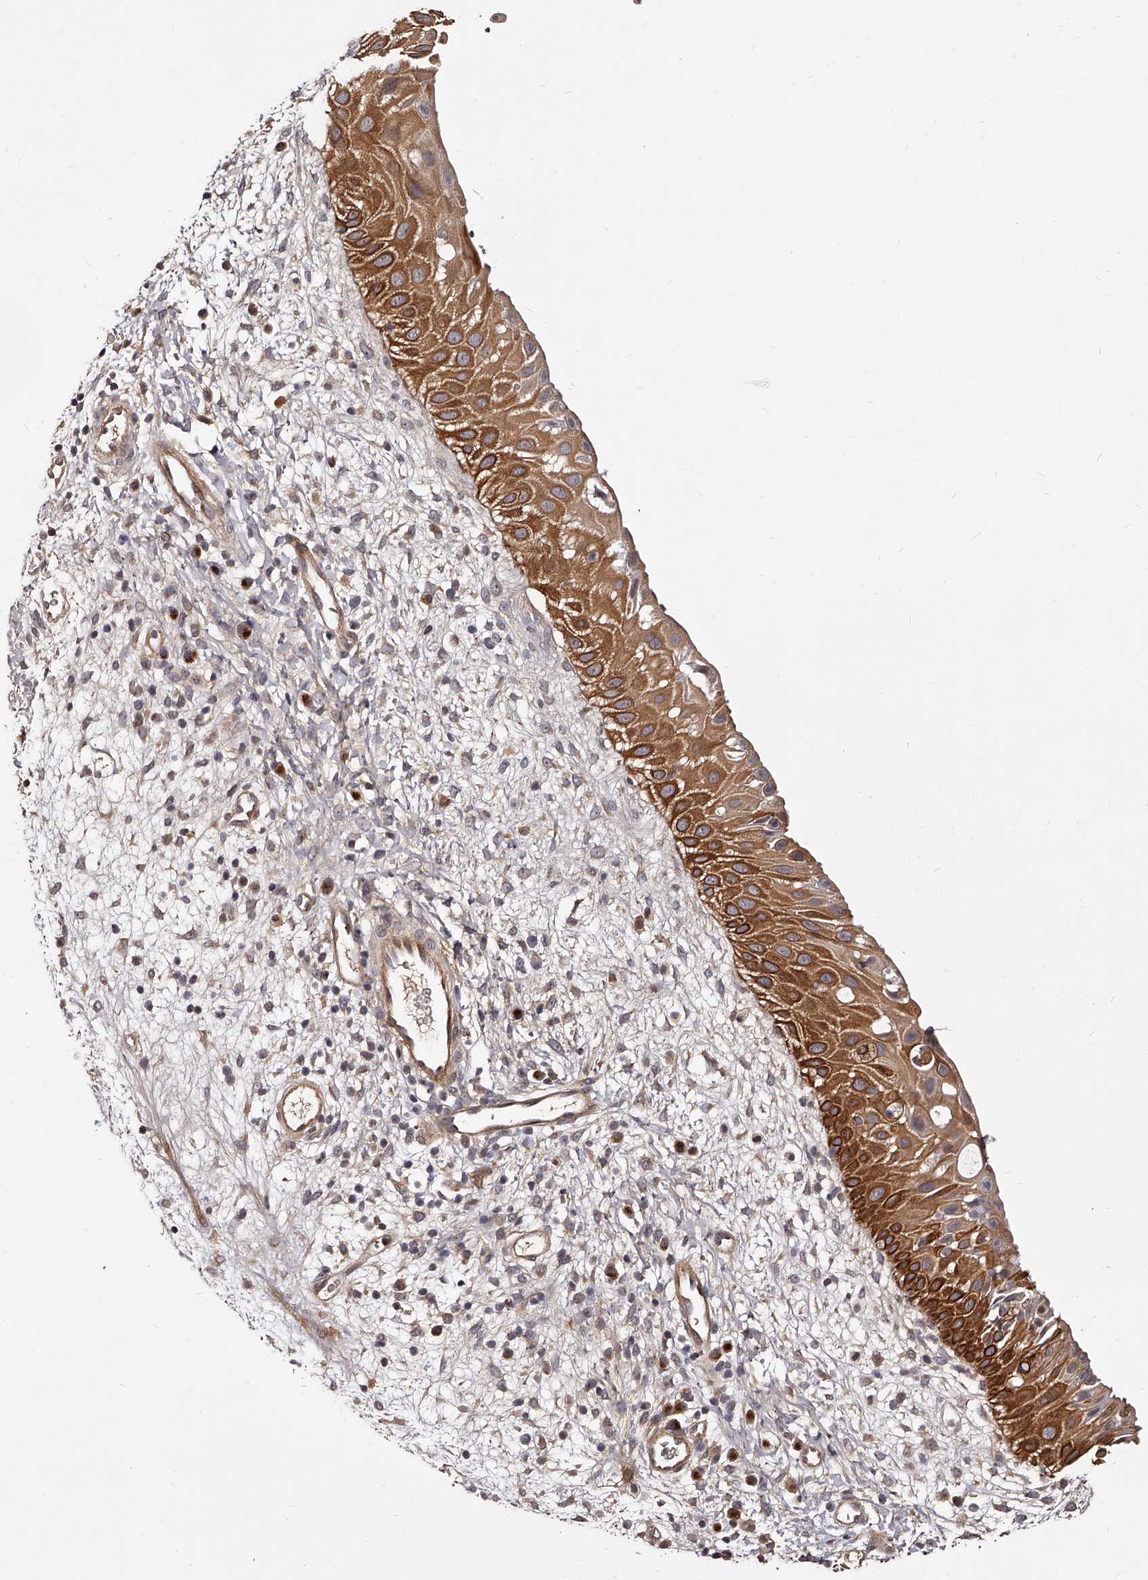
{"staining": {"intensity": "strong", "quantity": ">75%", "location": "cytoplasmic/membranous"}, "tissue": "nasopharynx", "cell_type": "Respiratory epithelial cells", "image_type": "normal", "snomed": [{"axis": "morphology", "description": "Normal tissue, NOS"}, {"axis": "topography", "description": "Nasopharynx"}], "caption": "Brown immunohistochemical staining in normal nasopharynx reveals strong cytoplasmic/membranous positivity in about >75% of respiratory epithelial cells. Nuclei are stained in blue.", "gene": "ZNF502", "patient": {"sex": "male", "age": 22}}